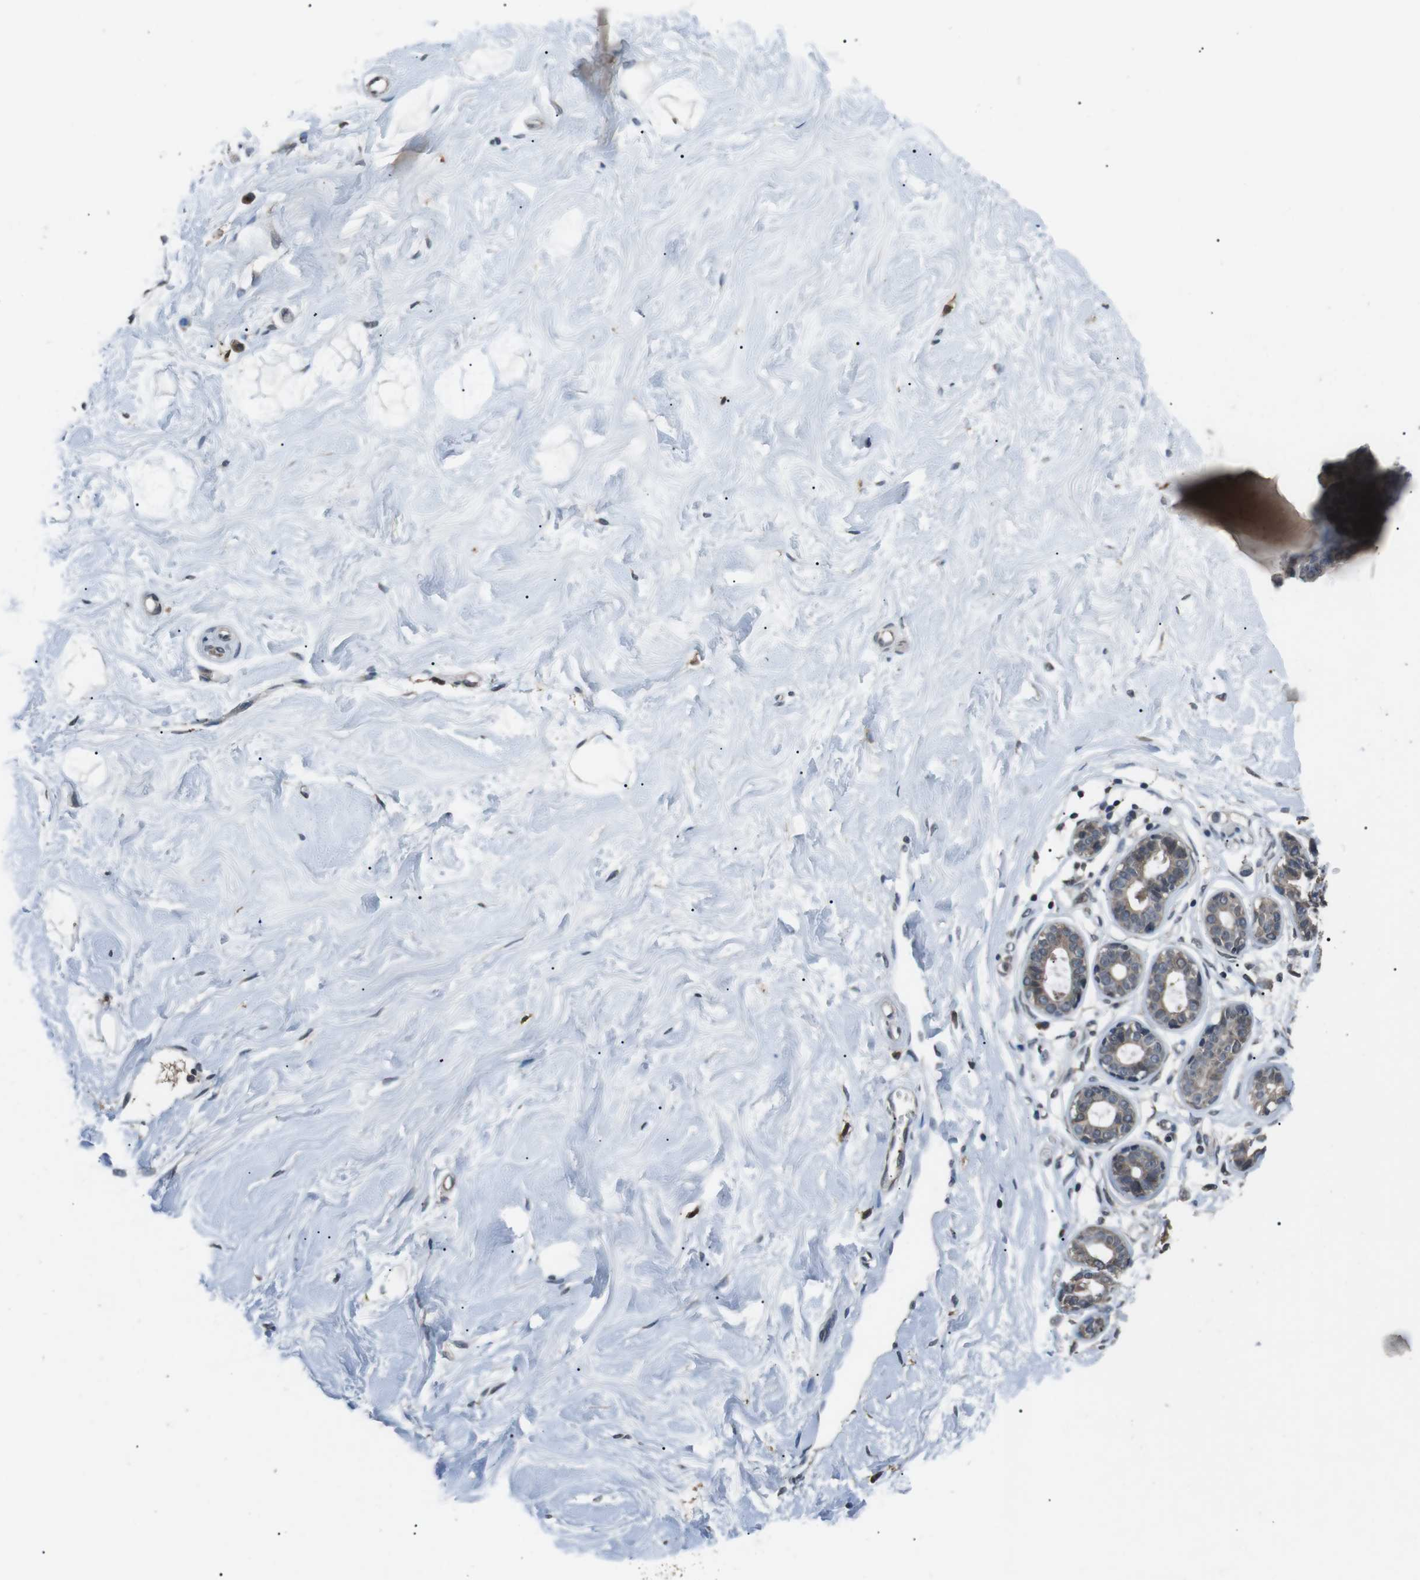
{"staining": {"intensity": "negative", "quantity": "none", "location": "none"}, "tissue": "breast", "cell_type": "Adipocytes", "image_type": "normal", "snomed": [{"axis": "morphology", "description": "Normal tissue, NOS"}, {"axis": "topography", "description": "Breast"}], "caption": "The image demonstrates no staining of adipocytes in unremarkable breast.", "gene": "NEK7", "patient": {"sex": "female", "age": 23}}